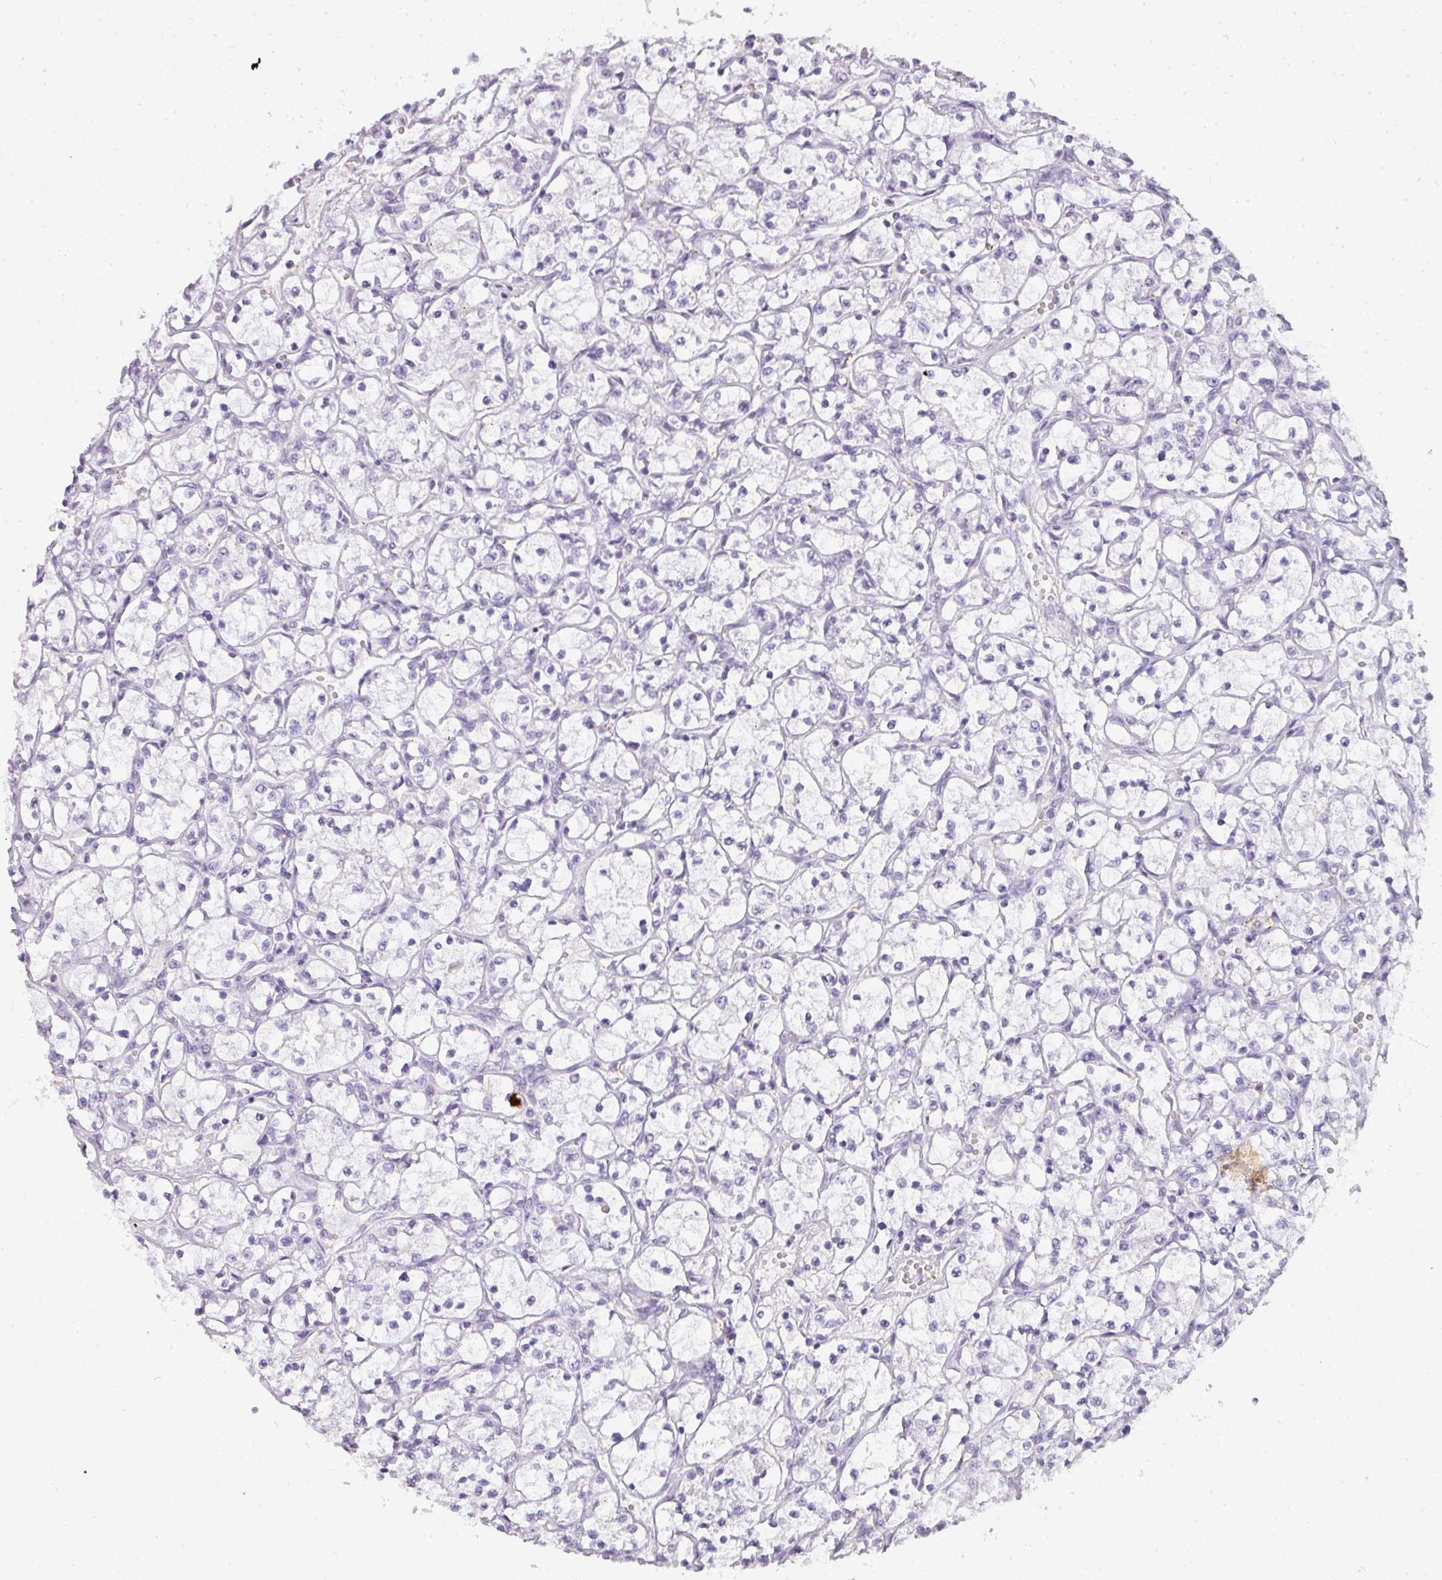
{"staining": {"intensity": "negative", "quantity": "none", "location": "none"}, "tissue": "renal cancer", "cell_type": "Tumor cells", "image_type": "cancer", "snomed": [{"axis": "morphology", "description": "Adenocarcinoma, NOS"}, {"axis": "topography", "description": "Kidney"}], "caption": "High magnification brightfield microscopy of renal cancer stained with DAB (brown) and counterstained with hematoxylin (blue): tumor cells show no significant positivity.", "gene": "TMEM42", "patient": {"sex": "female", "age": 69}}